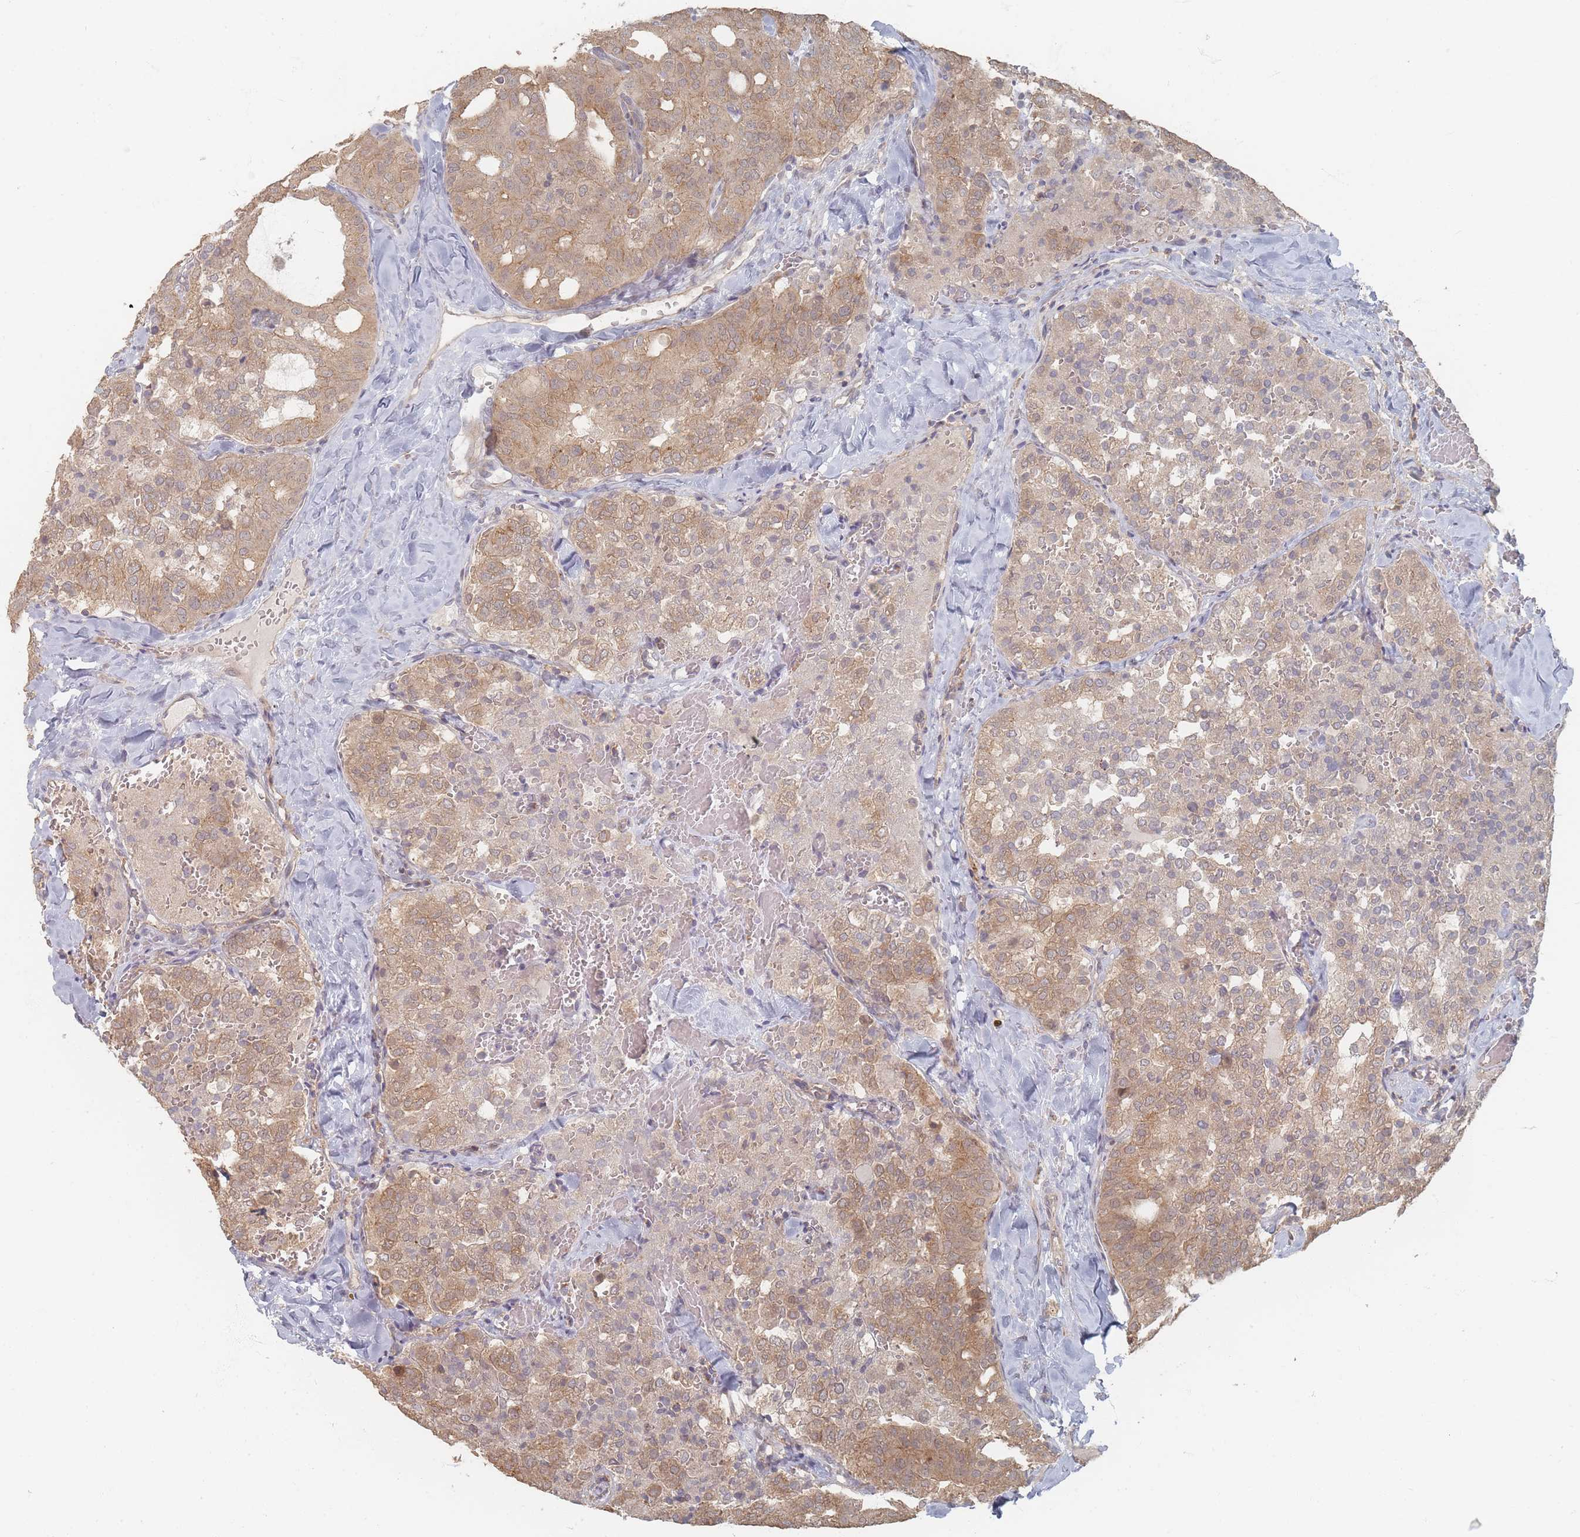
{"staining": {"intensity": "moderate", "quantity": "25%-75%", "location": "cytoplasmic/membranous"}, "tissue": "thyroid cancer", "cell_type": "Tumor cells", "image_type": "cancer", "snomed": [{"axis": "morphology", "description": "Follicular adenoma carcinoma, NOS"}, {"axis": "topography", "description": "Thyroid gland"}], "caption": "Human thyroid cancer stained with a protein marker exhibits moderate staining in tumor cells.", "gene": "GLE1", "patient": {"sex": "male", "age": 75}}